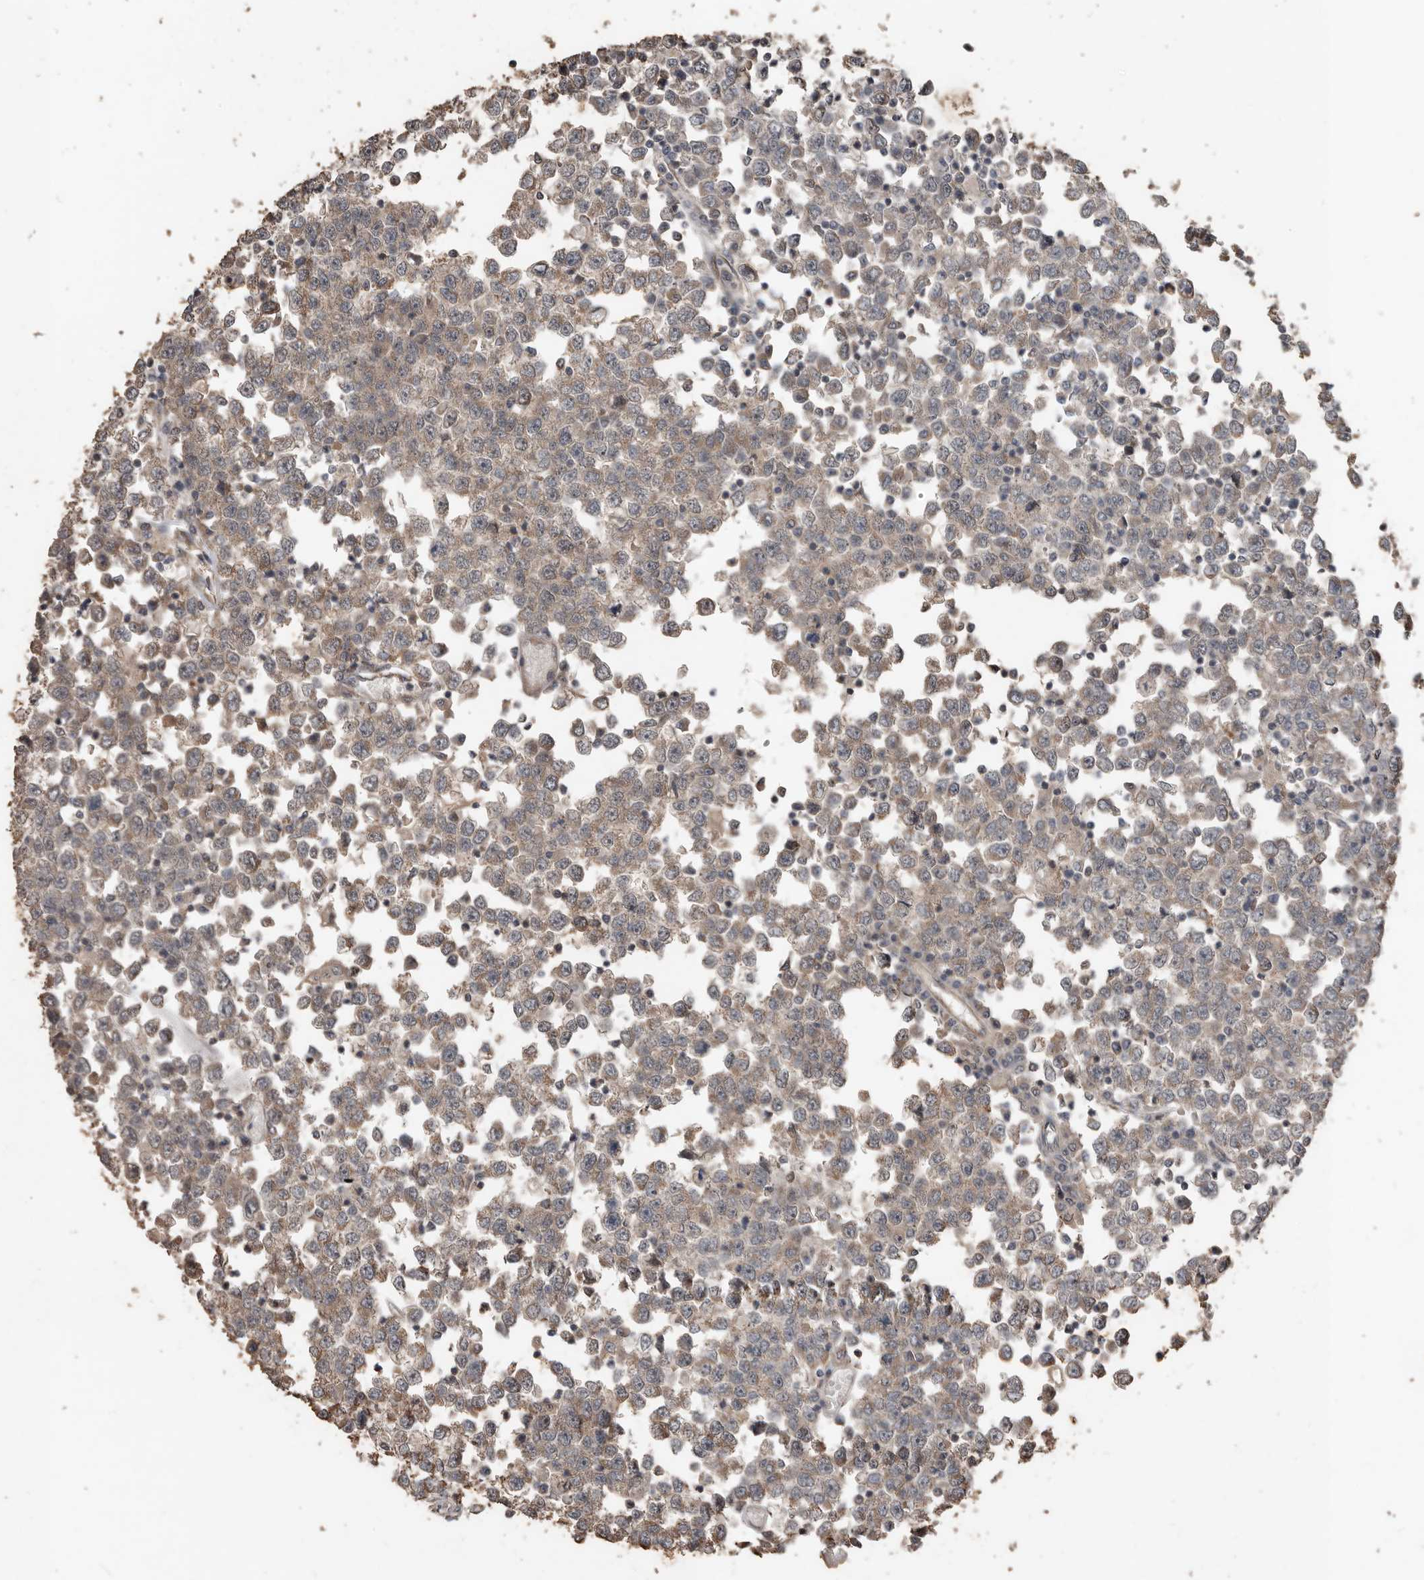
{"staining": {"intensity": "moderate", "quantity": ">75%", "location": "cytoplasmic/membranous"}, "tissue": "testis cancer", "cell_type": "Tumor cells", "image_type": "cancer", "snomed": [{"axis": "morphology", "description": "Seminoma, NOS"}, {"axis": "topography", "description": "Testis"}], "caption": "This micrograph shows seminoma (testis) stained with immunohistochemistry to label a protein in brown. The cytoplasmic/membranous of tumor cells show moderate positivity for the protein. Nuclei are counter-stained blue.", "gene": "BAMBI", "patient": {"sex": "male", "age": 65}}